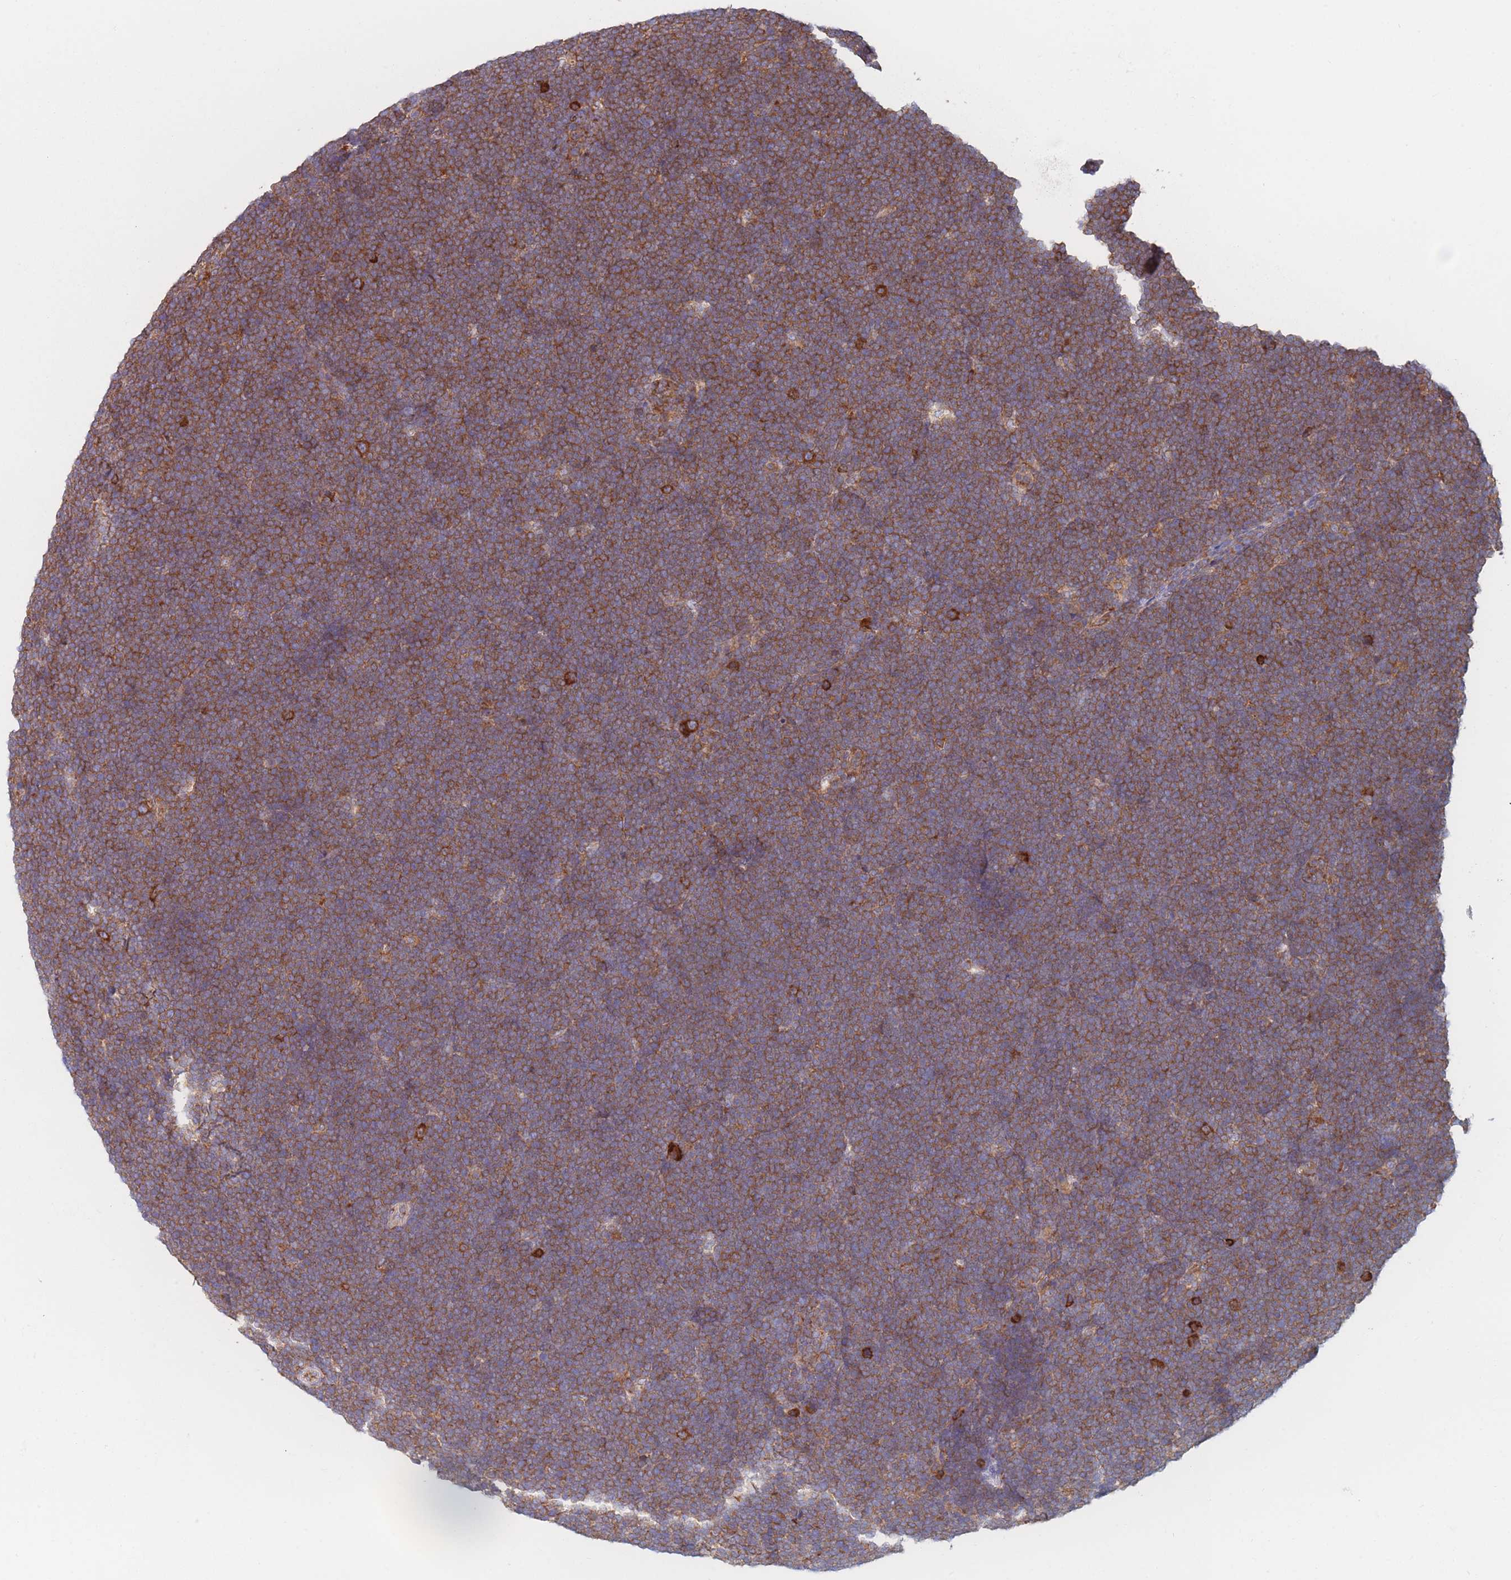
{"staining": {"intensity": "moderate", "quantity": ">75%", "location": "cytoplasmic/membranous"}, "tissue": "lymphoma", "cell_type": "Tumor cells", "image_type": "cancer", "snomed": [{"axis": "morphology", "description": "Malignant lymphoma, non-Hodgkin's type, High grade"}, {"axis": "topography", "description": "Lymph node"}], "caption": "A brown stain labels moderate cytoplasmic/membranous positivity of a protein in human lymphoma tumor cells. Using DAB (brown) and hematoxylin (blue) stains, captured at high magnification using brightfield microscopy.", "gene": "EEF1B2", "patient": {"sex": "male", "age": 13}}